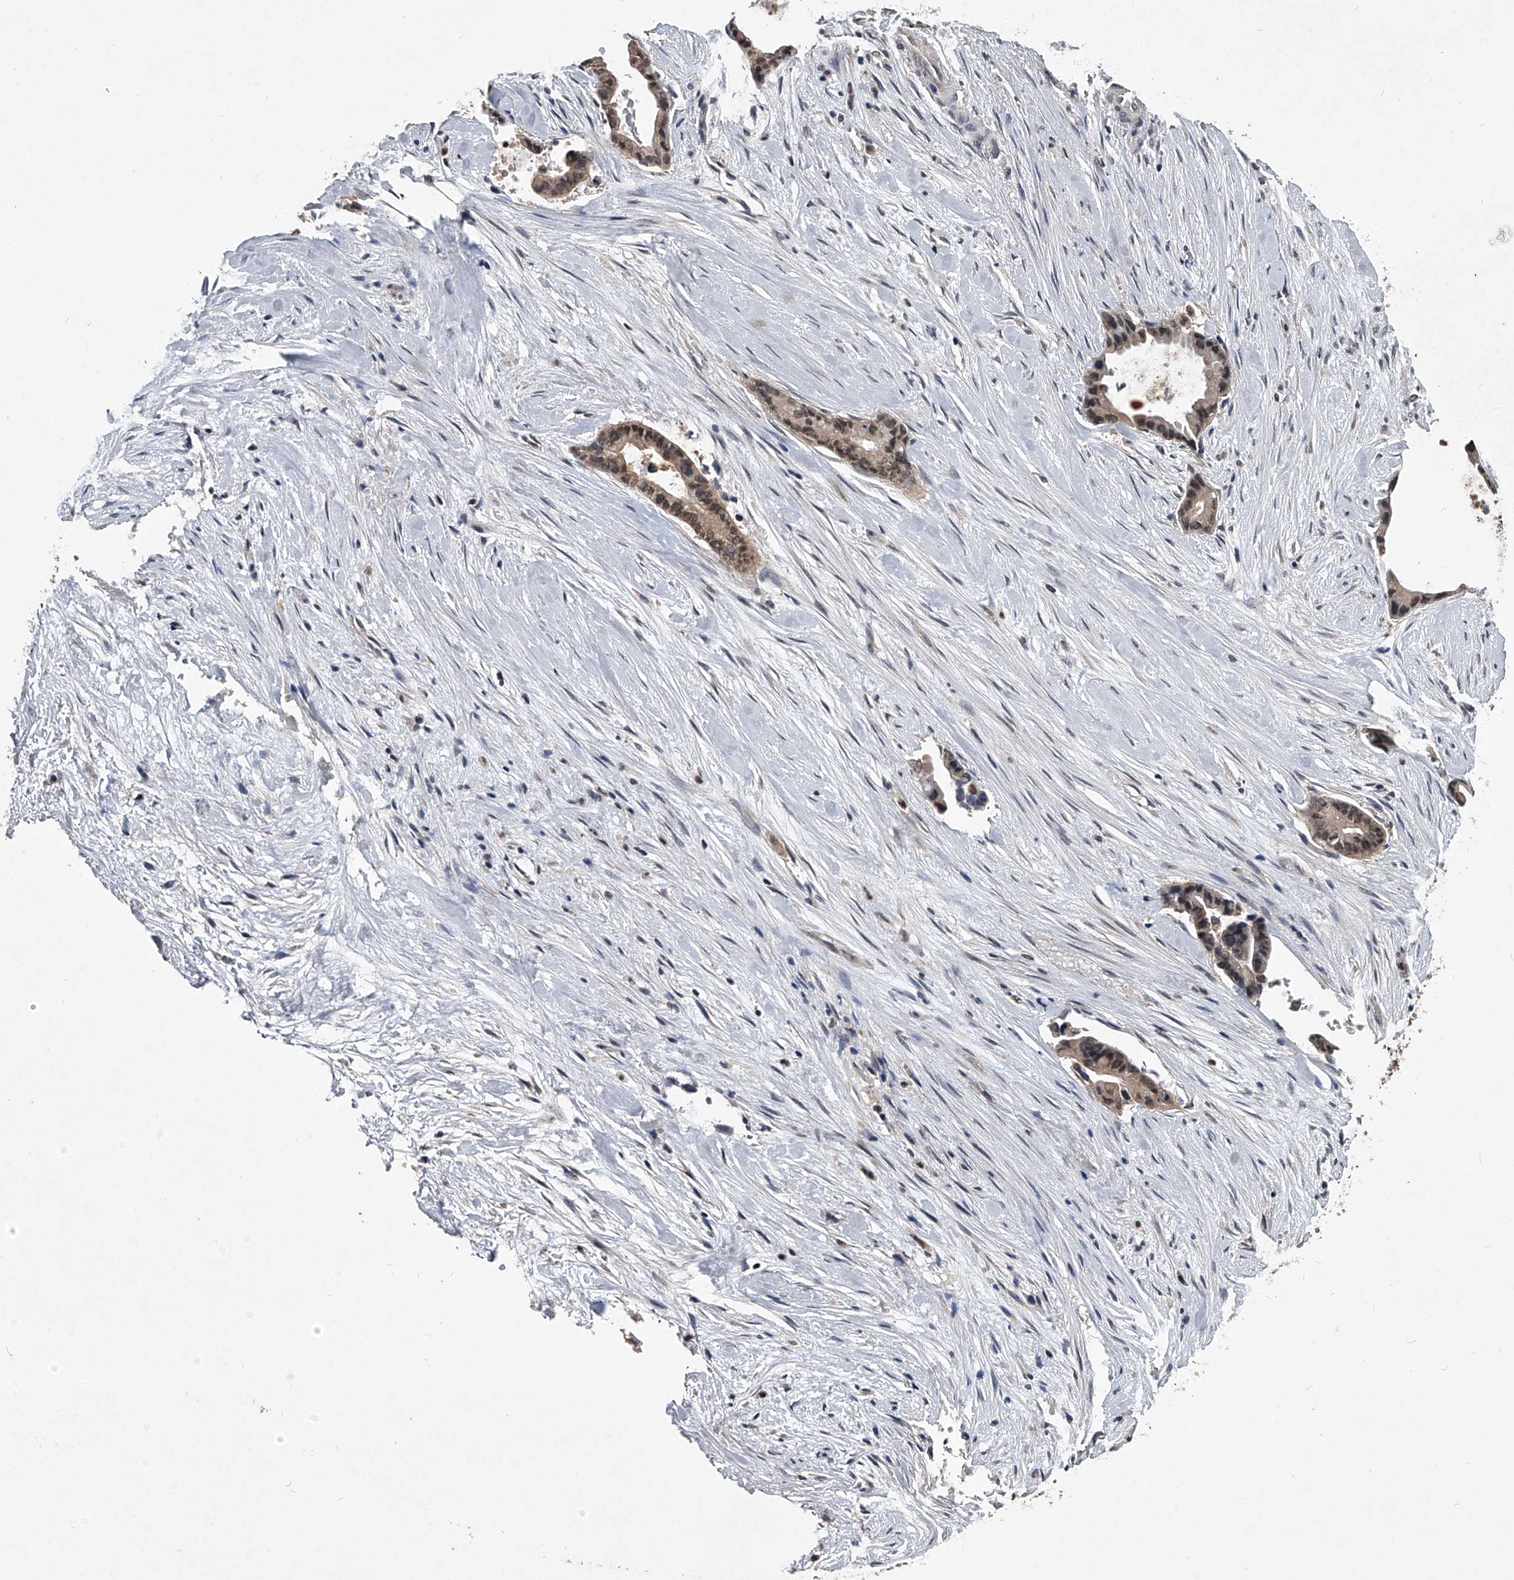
{"staining": {"intensity": "moderate", "quantity": ">75%", "location": "nuclear"}, "tissue": "liver cancer", "cell_type": "Tumor cells", "image_type": "cancer", "snomed": [{"axis": "morphology", "description": "Cholangiocarcinoma"}, {"axis": "topography", "description": "Liver"}], "caption": "Immunohistochemical staining of liver cancer (cholangiocarcinoma) shows moderate nuclear protein positivity in about >75% of tumor cells. Nuclei are stained in blue.", "gene": "TSNAX", "patient": {"sex": "female", "age": 55}}